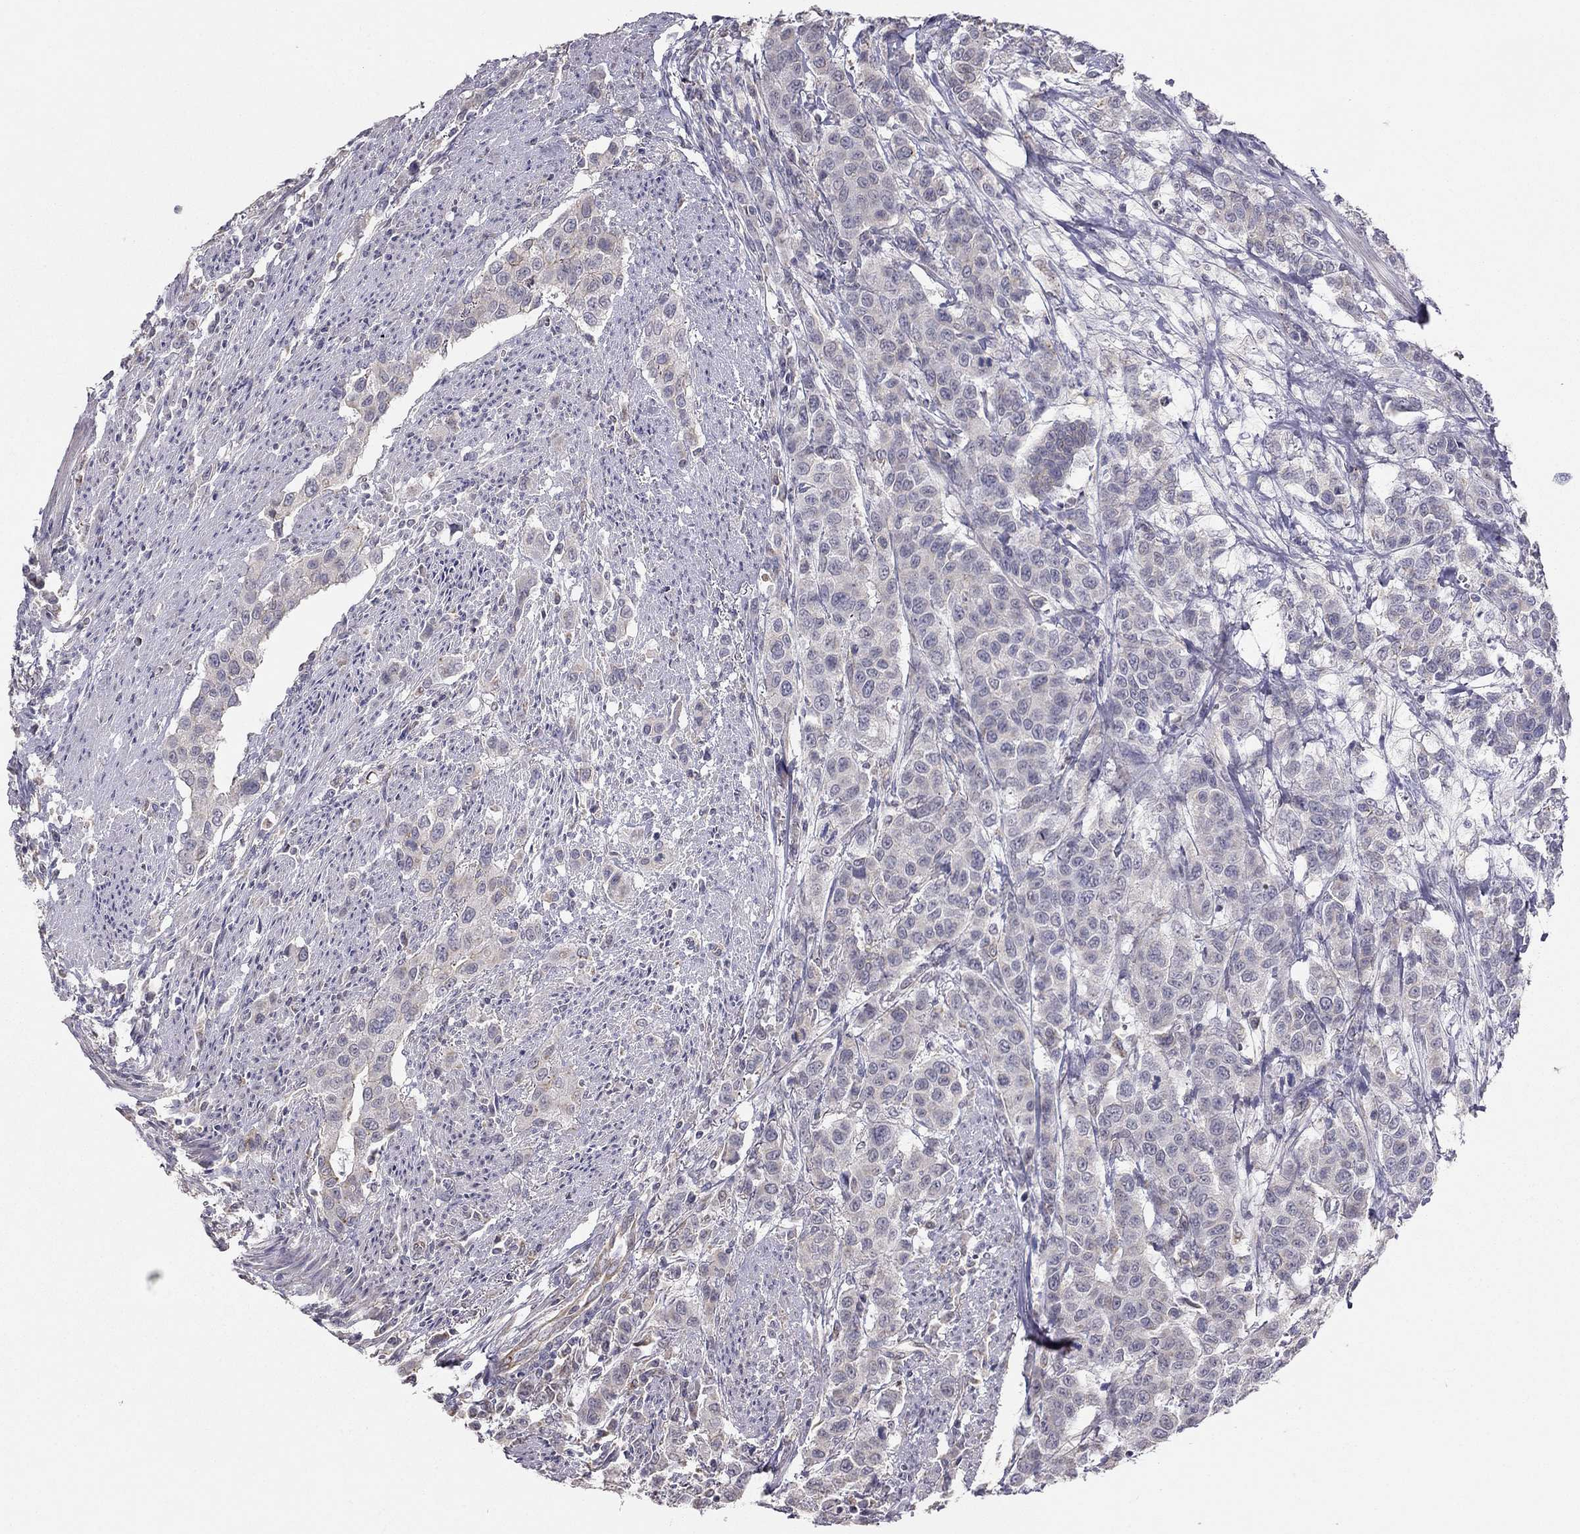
{"staining": {"intensity": "negative", "quantity": "none", "location": "none"}, "tissue": "urothelial cancer", "cell_type": "Tumor cells", "image_type": "cancer", "snomed": [{"axis": "morphology", "description": "Urothelial carcinoma, High grade"}, {"axis": "topography", "description": "Urinary bladder"}], "caption": "Immunohistochemistry (IHC) of urothelial carcinoma (high-grade) demonstrates no staining in tumor cells. (DAB (3,3'-diaminobenzidine) immunohistochemistry (IHC) visualized using brightfield microscopy, high magnification).", "gene": "LRIT3", "patient": {"sex": "female", "age": 58}}